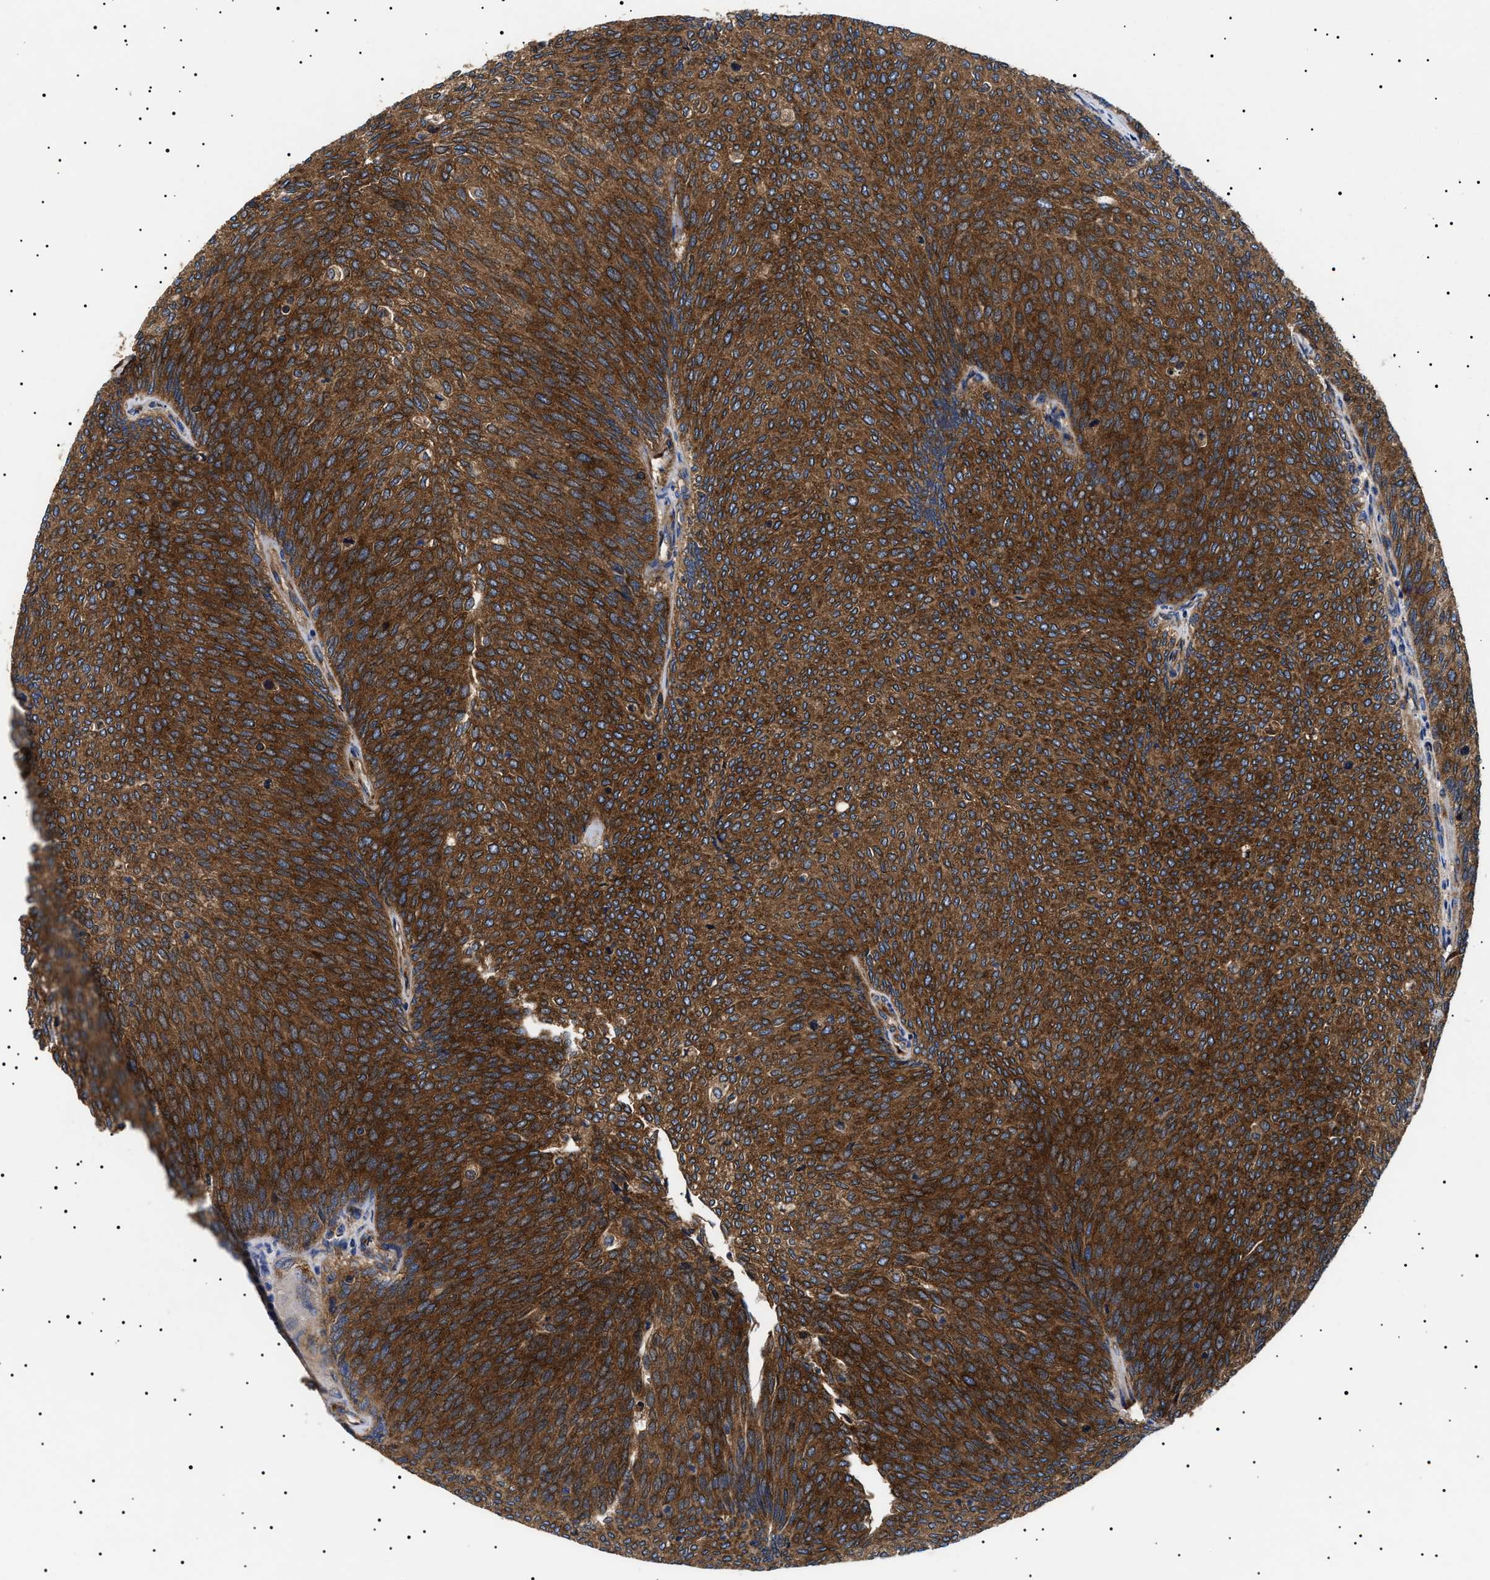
{"staining": {"intensity": "strong", "quantity": ">75%", "location": "cytoplasmic/membranous"}, "tissue": "urothelial cancer", "cell_type": "Tumor cells", "image_type": "cancer", "snomed": [{"axis": "morphology", "description": "Urothelial carcinoma, Low grade"}, {"axis": "topography", "description": "Urinary bladder"}], "caption": "Brown immunohistochemical staining in low-grade urothelial carcinoma shows strong cytoplasmic/membranous expression in about >75% of tumor cells. (DAB = brown stain, brightfield microscopy at high magnification).", "gene": "TPP2", "patient": {"sex": "female", "age": 79}}